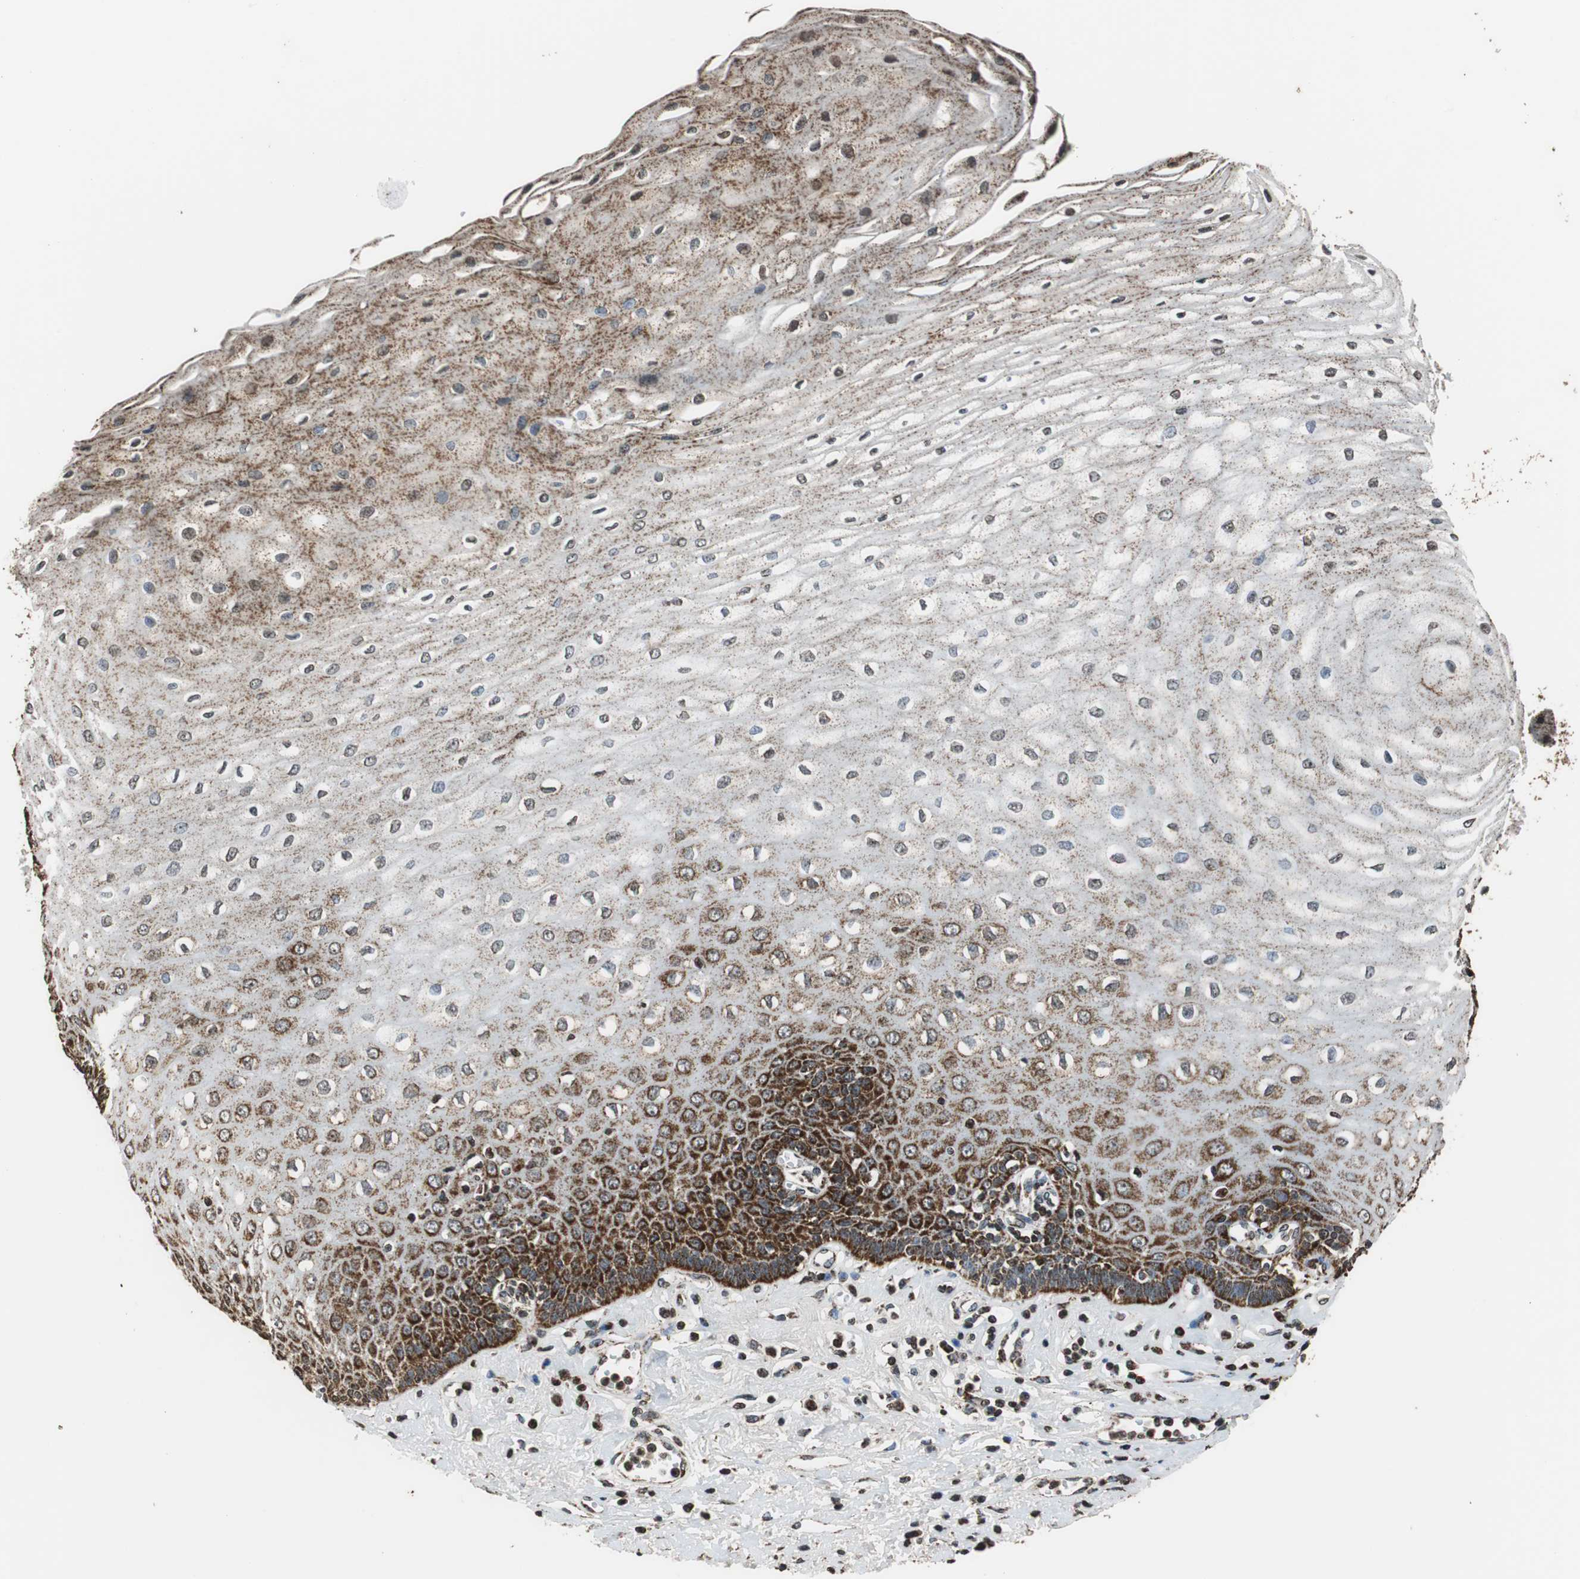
{"staining": {"intensity": "strong", "quantity": "25%-75%", "location": "cytoplasmic/membranous"}, "tissue": "esophagus", "cell_type": "Squamous epithelial cells", "image_type": "normal", "snomed": [{"axis": "morphology", "description": "Normal tissue, NOS"}, {"axis": "morphology", "description": "Squamous cell carcinoma, NOS"}, {"axis": "topography", "description": "Esophagus"}], "caption": "Protein staining of benign esophagus exhibits strong cytoplasmic/membranous positivity in about 25%-75% of squamous epithelial cells.", "gene": "HSPA9", "patient": {"sex": "male", "age": 65}}